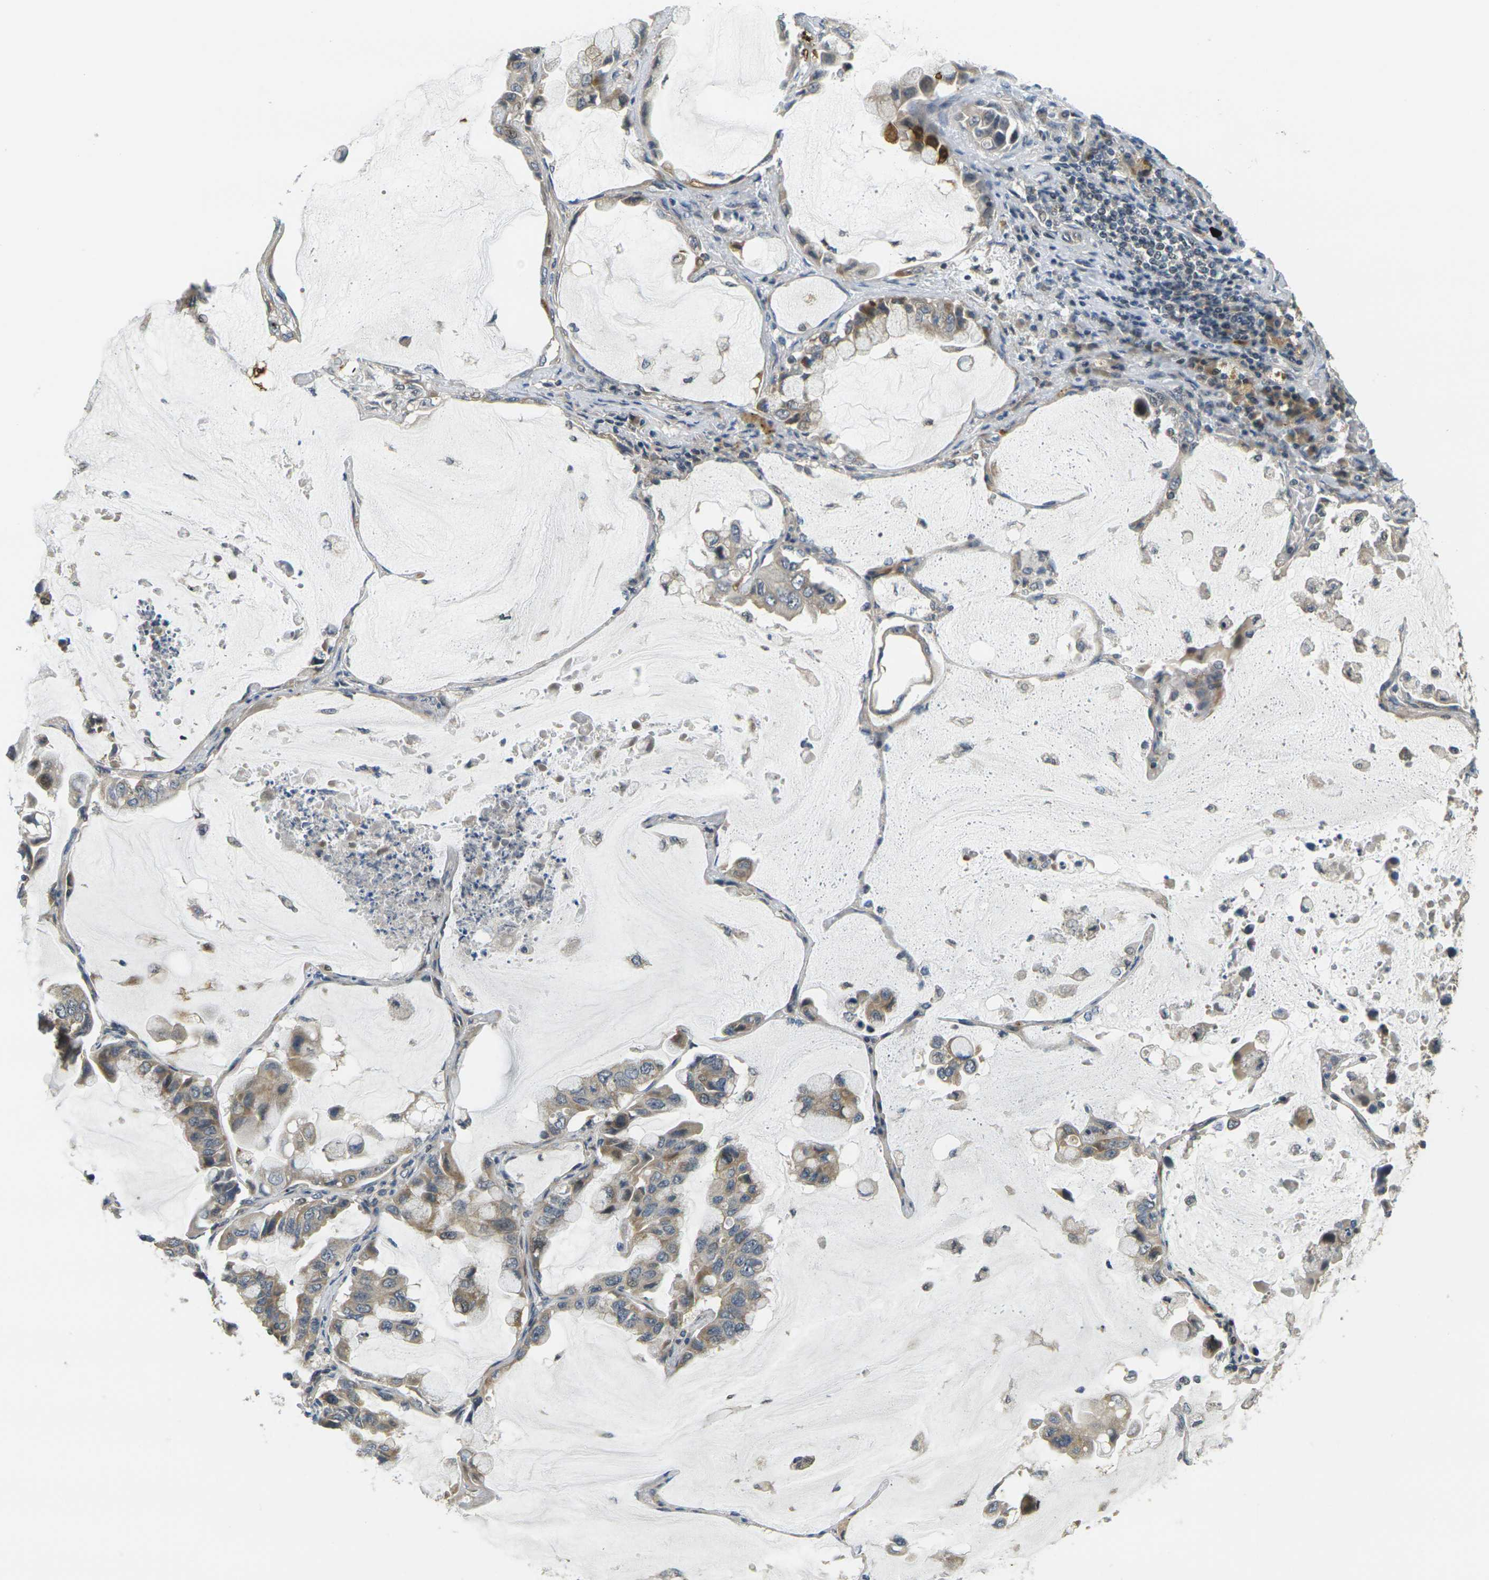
{"staining": {"intensity": "moderate", "quantity": ">75%", "location": "cytoplasmic/membranous"}, "tissue": "lung cancer", "cell_type": "Tumor cells", "image_type": "cancer", "snomed": [{"axis": "morphology", "description": "Adenocarcinoma, NOS"}, {"axis": "topography", "description": "Lung"}], "caption": "Brown immunohistochemical staining in adenocarcinoma (lung) reveals moderate cytoplasmic/membranous positivity in approximately >75% of tumor cells. (DAB IHC, brown staining for protein, blue staining for nuclei).", "gene": "KLHL8", "patient": {"sex": "male", "age": 64}}